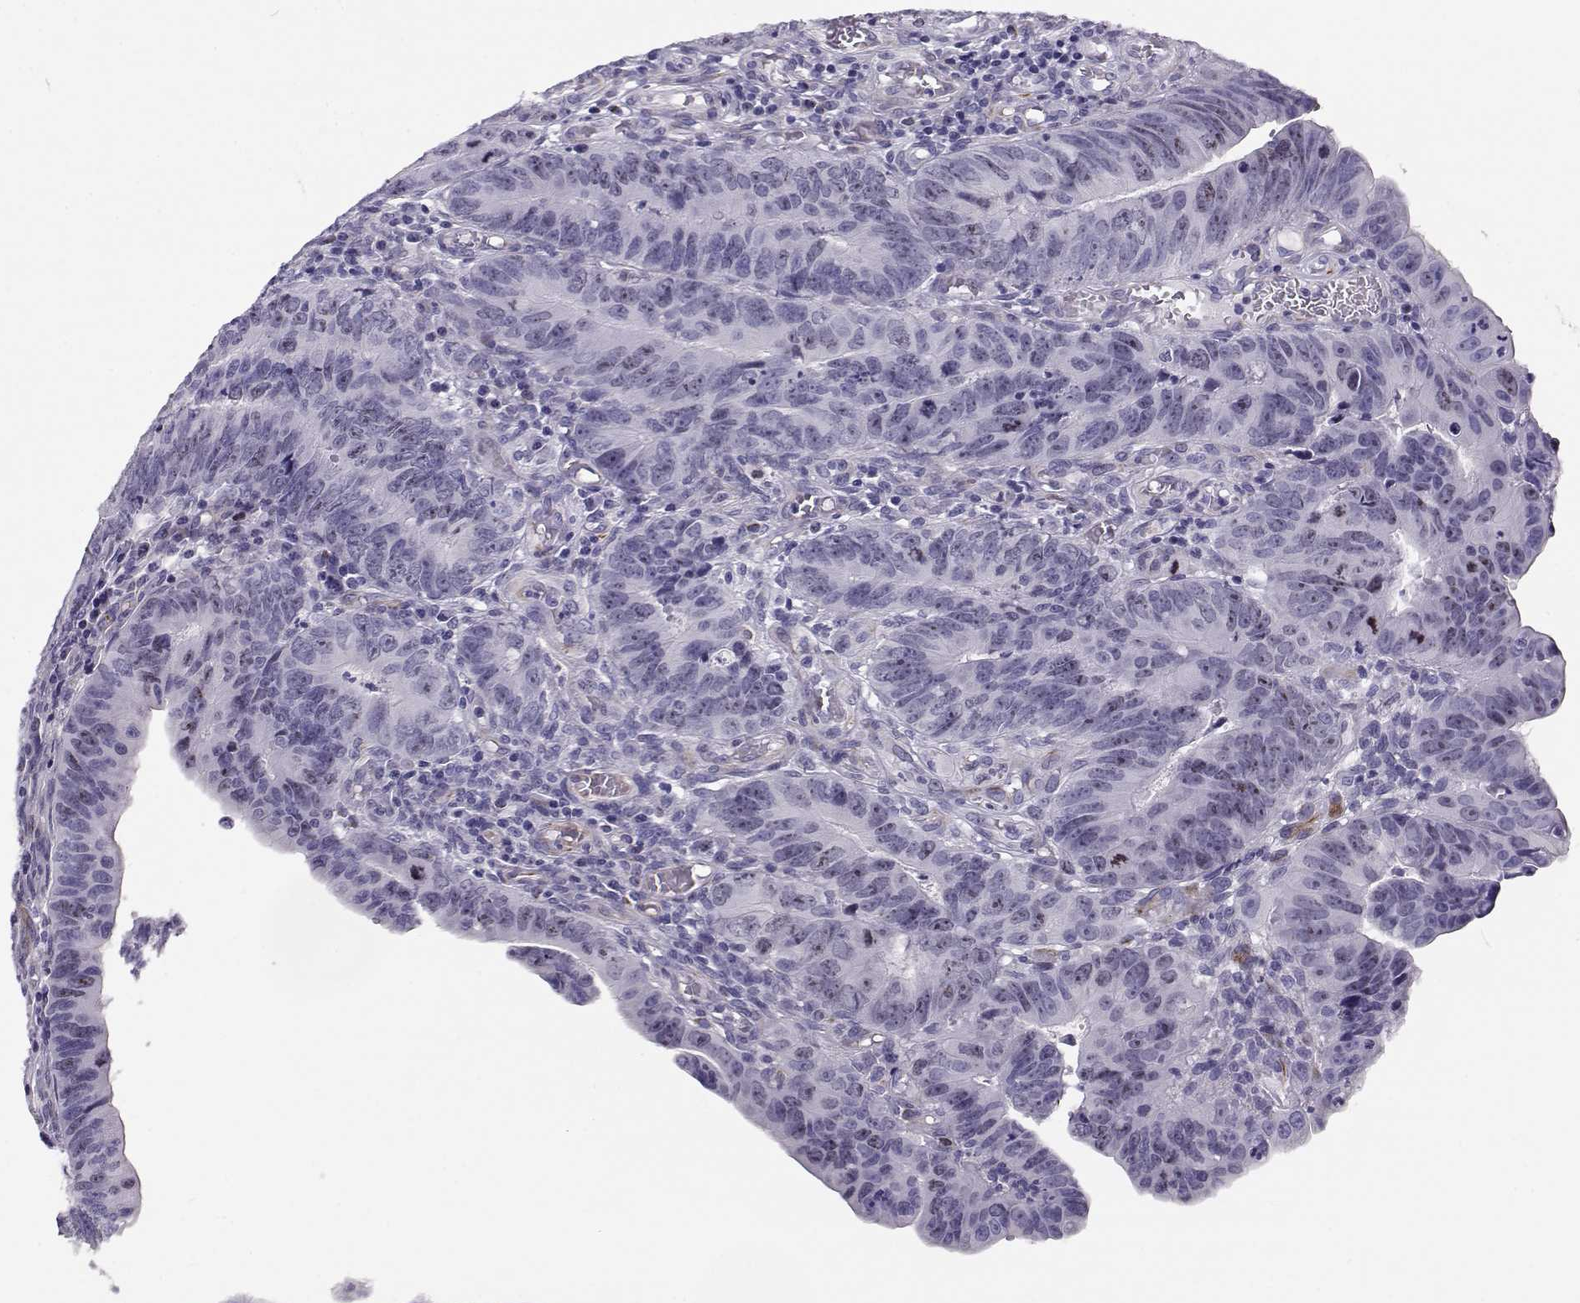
{"staining": {"intensity": "negative", "quantity": "none", "location": "none"}, "tissue": "colorectal cancer", "cell_type": "Tumor cells", "image_type": "cancer", "snomed": [{"axis": "morphology", "description": "Adenocarcinoma, NOS"}, {"axis": "topography", "description": "Colon"}], "caption": "An immunohistochemistry photomicrograph of colorectal cancer (adenocarcinoma) is shown. There is no staining in tumor cells of colorectal cancer (adenocarcinoma).", "gene": "NPW", "patient": {"sex": "female", "age": 87}}